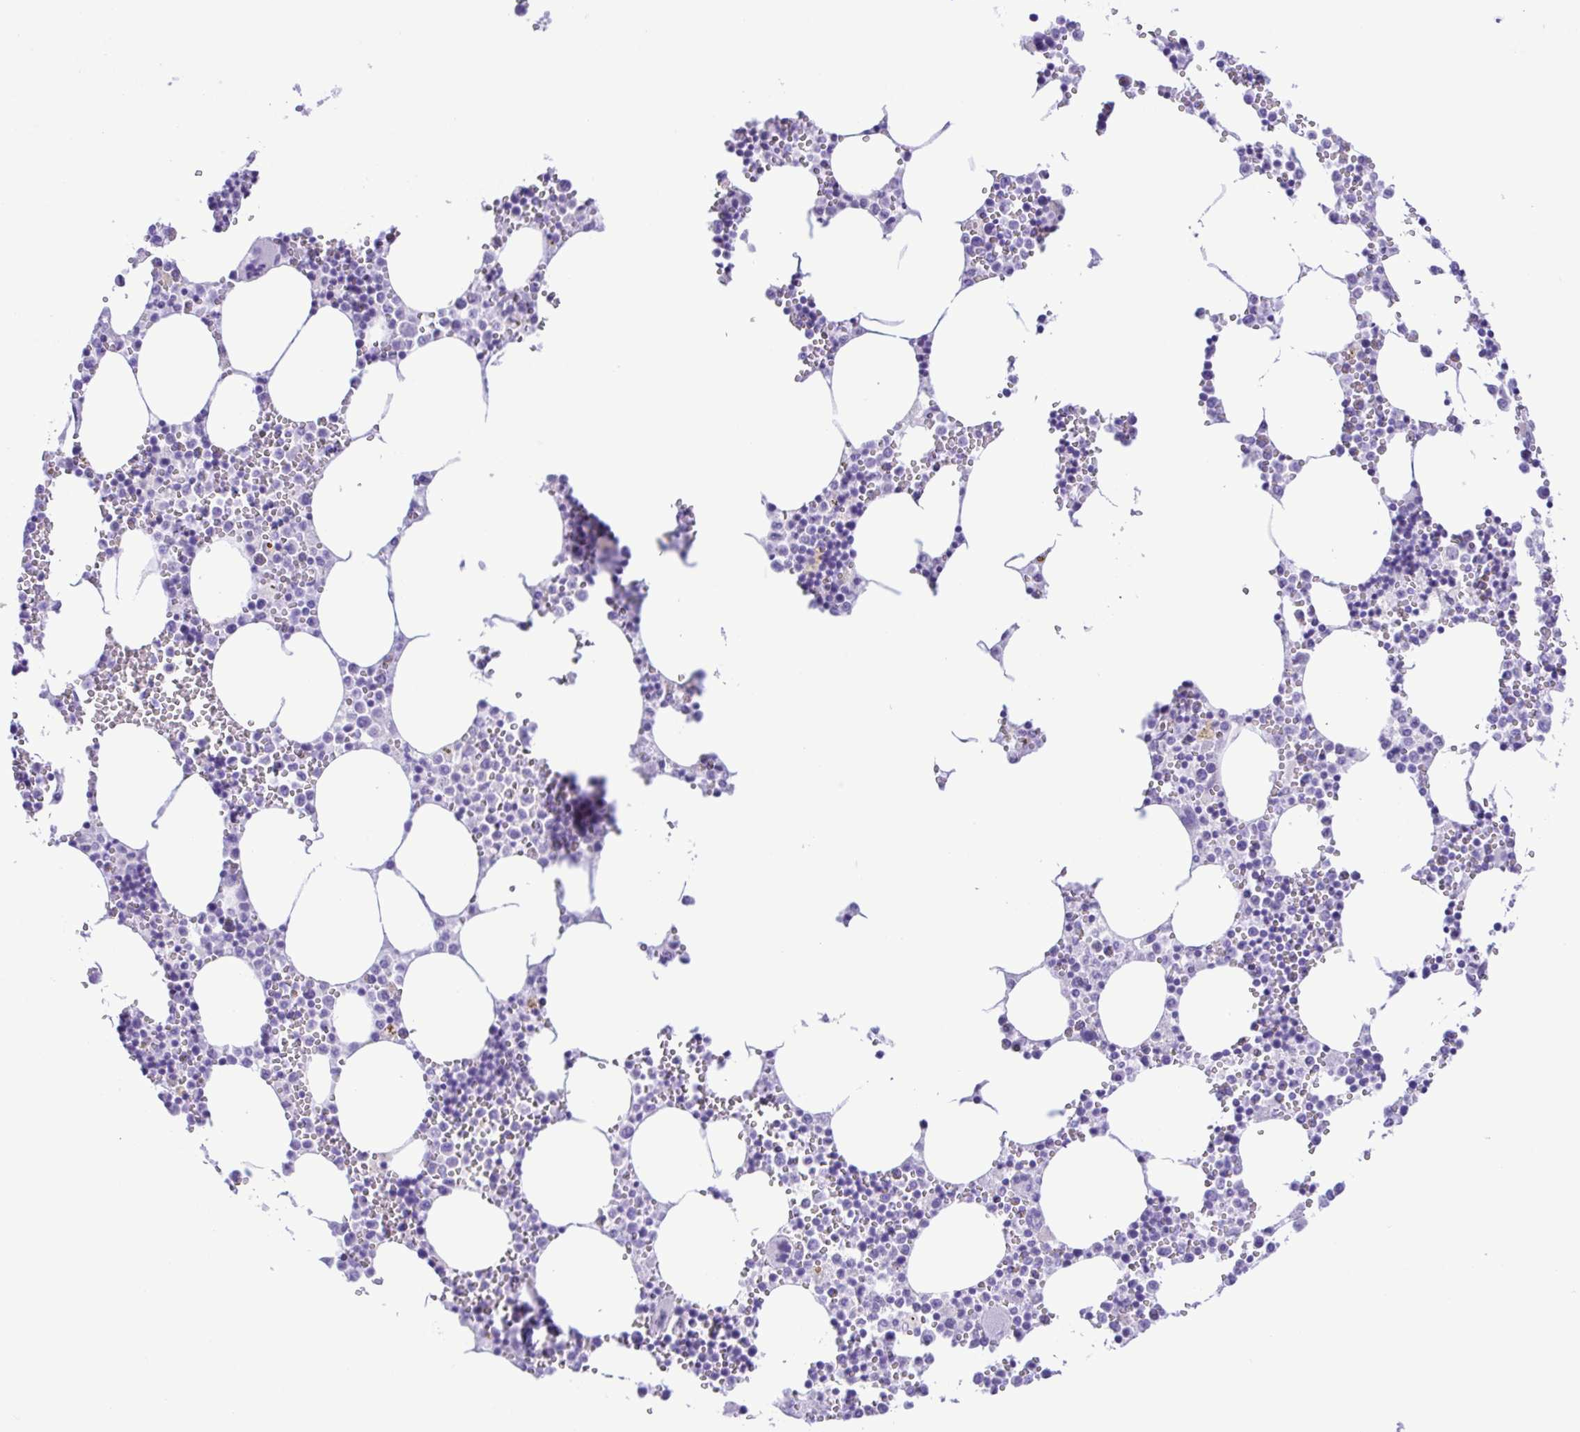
{"staining": {"intensity": "negative", "quantity": "none", "location": "none"}, "tissue": "bone marrow", "cell_type": "Hematopoietic cells", "image_type": "normal", "snomed": [{"axis": "morphology", "description": "Normal tissue, NOS"}, {"axis": "topography", "description": "Bone marrow"}], "caption": "The image demonstrates no significant expression in hematopoietic cells of bone marrow. (DAB (3,3'-diaminobenzidine) IHC, high magnification).", "gene": "ERP27", "patient": {"sex": "male", "age": 54}}